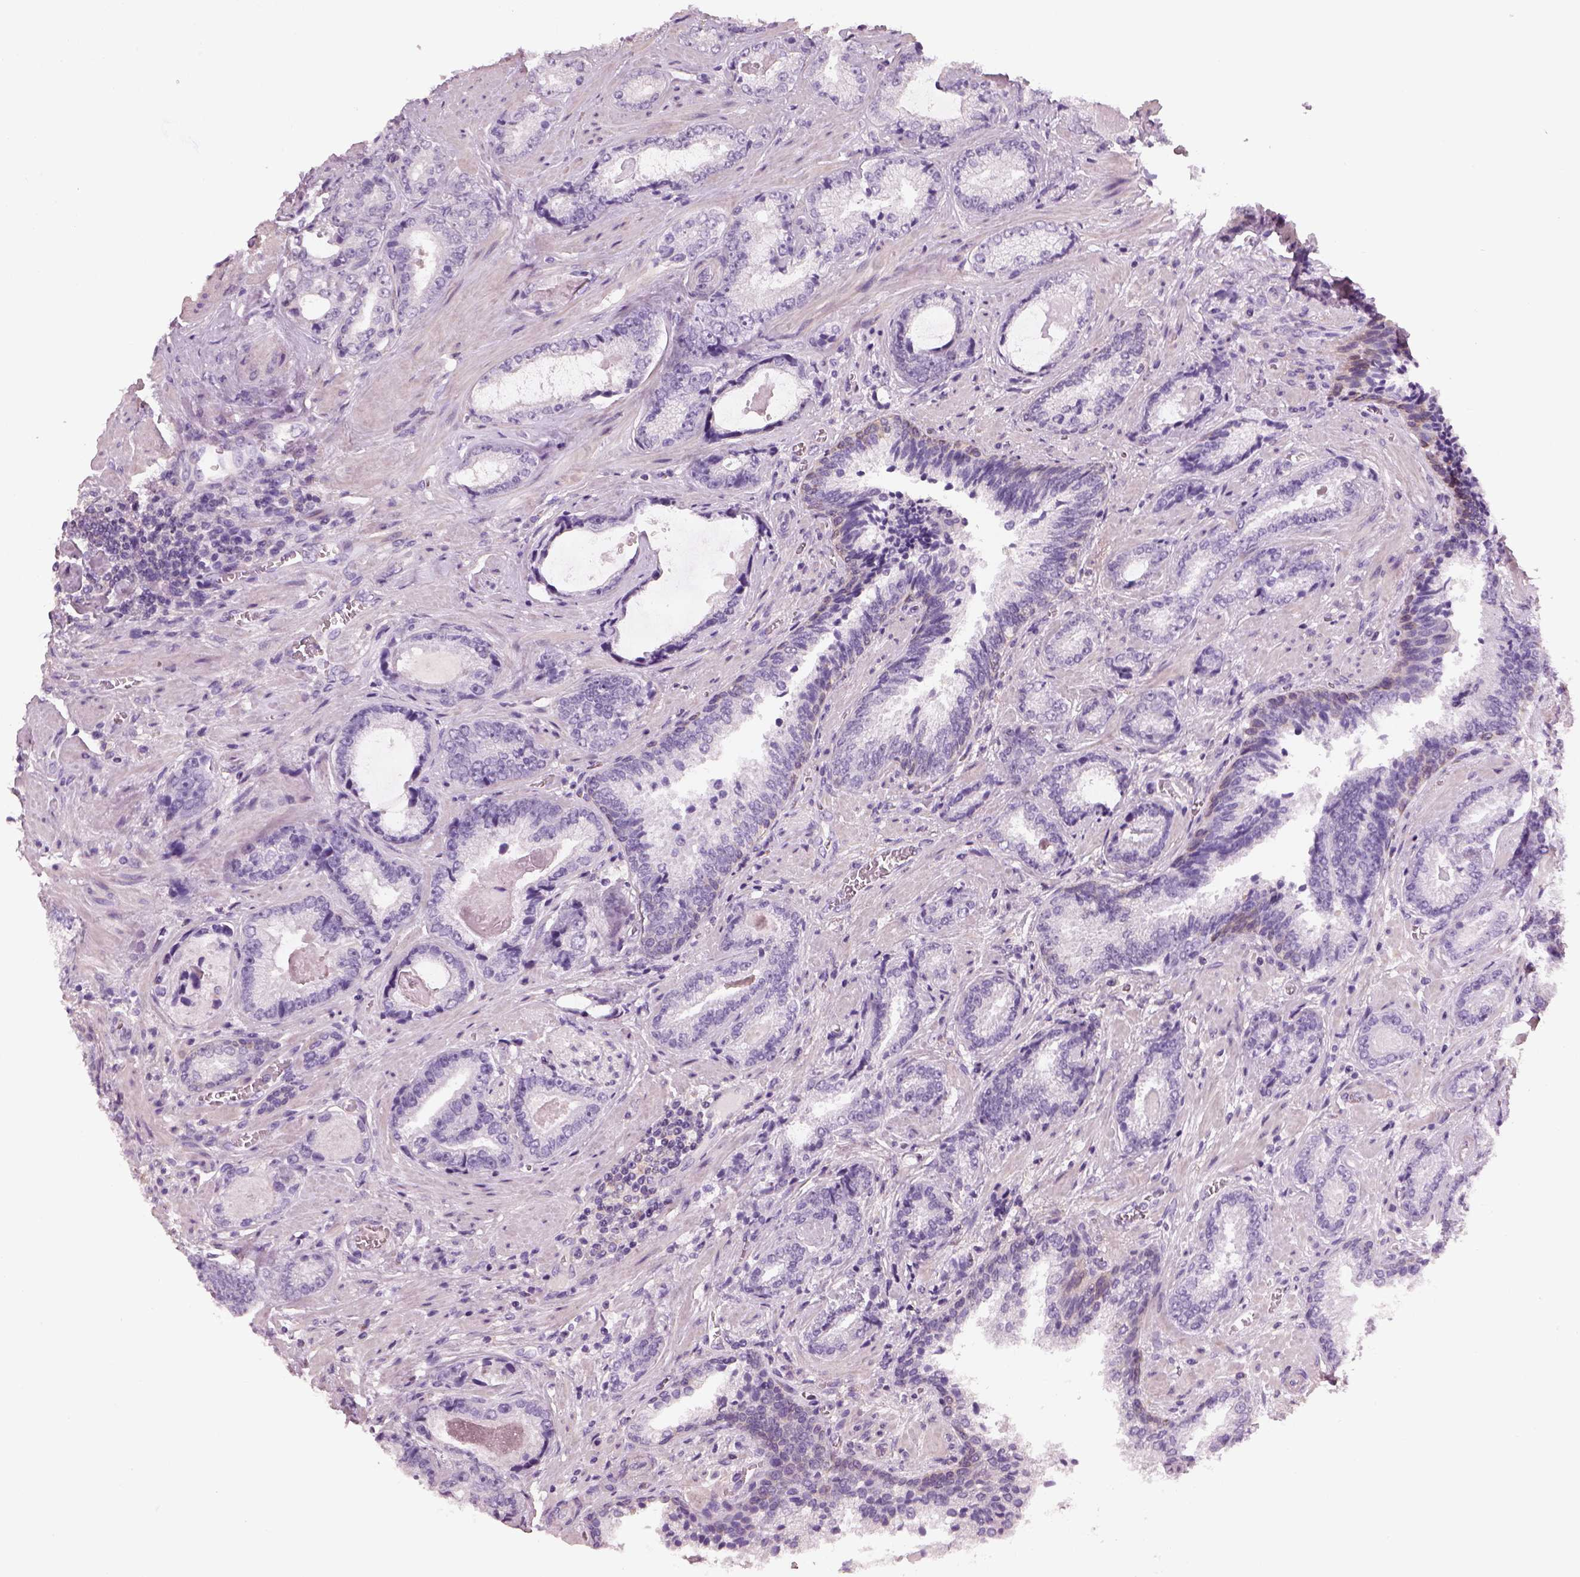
{"staining": {"intensity": "negative", "quantity": "none", "location": "none"}, "tissue": "prostate cancer", "cell_type": "Tumor cells", "image_type": "cancer", "snomed": [{"axis": "morphology", "description": "Adenocarcinoma, Low grade"}, {"axis": "topography", "description": "Prostate"}], "caption": "This micrograph is of prostate cancer stained with immunohistochemistry (IHC) to label a protein in brown with the nuclei are counter-stained blue. There is no positivity in tumor cells.", "gene": "OTUD6A", "patient": {"sex": "male", "age": 61}}